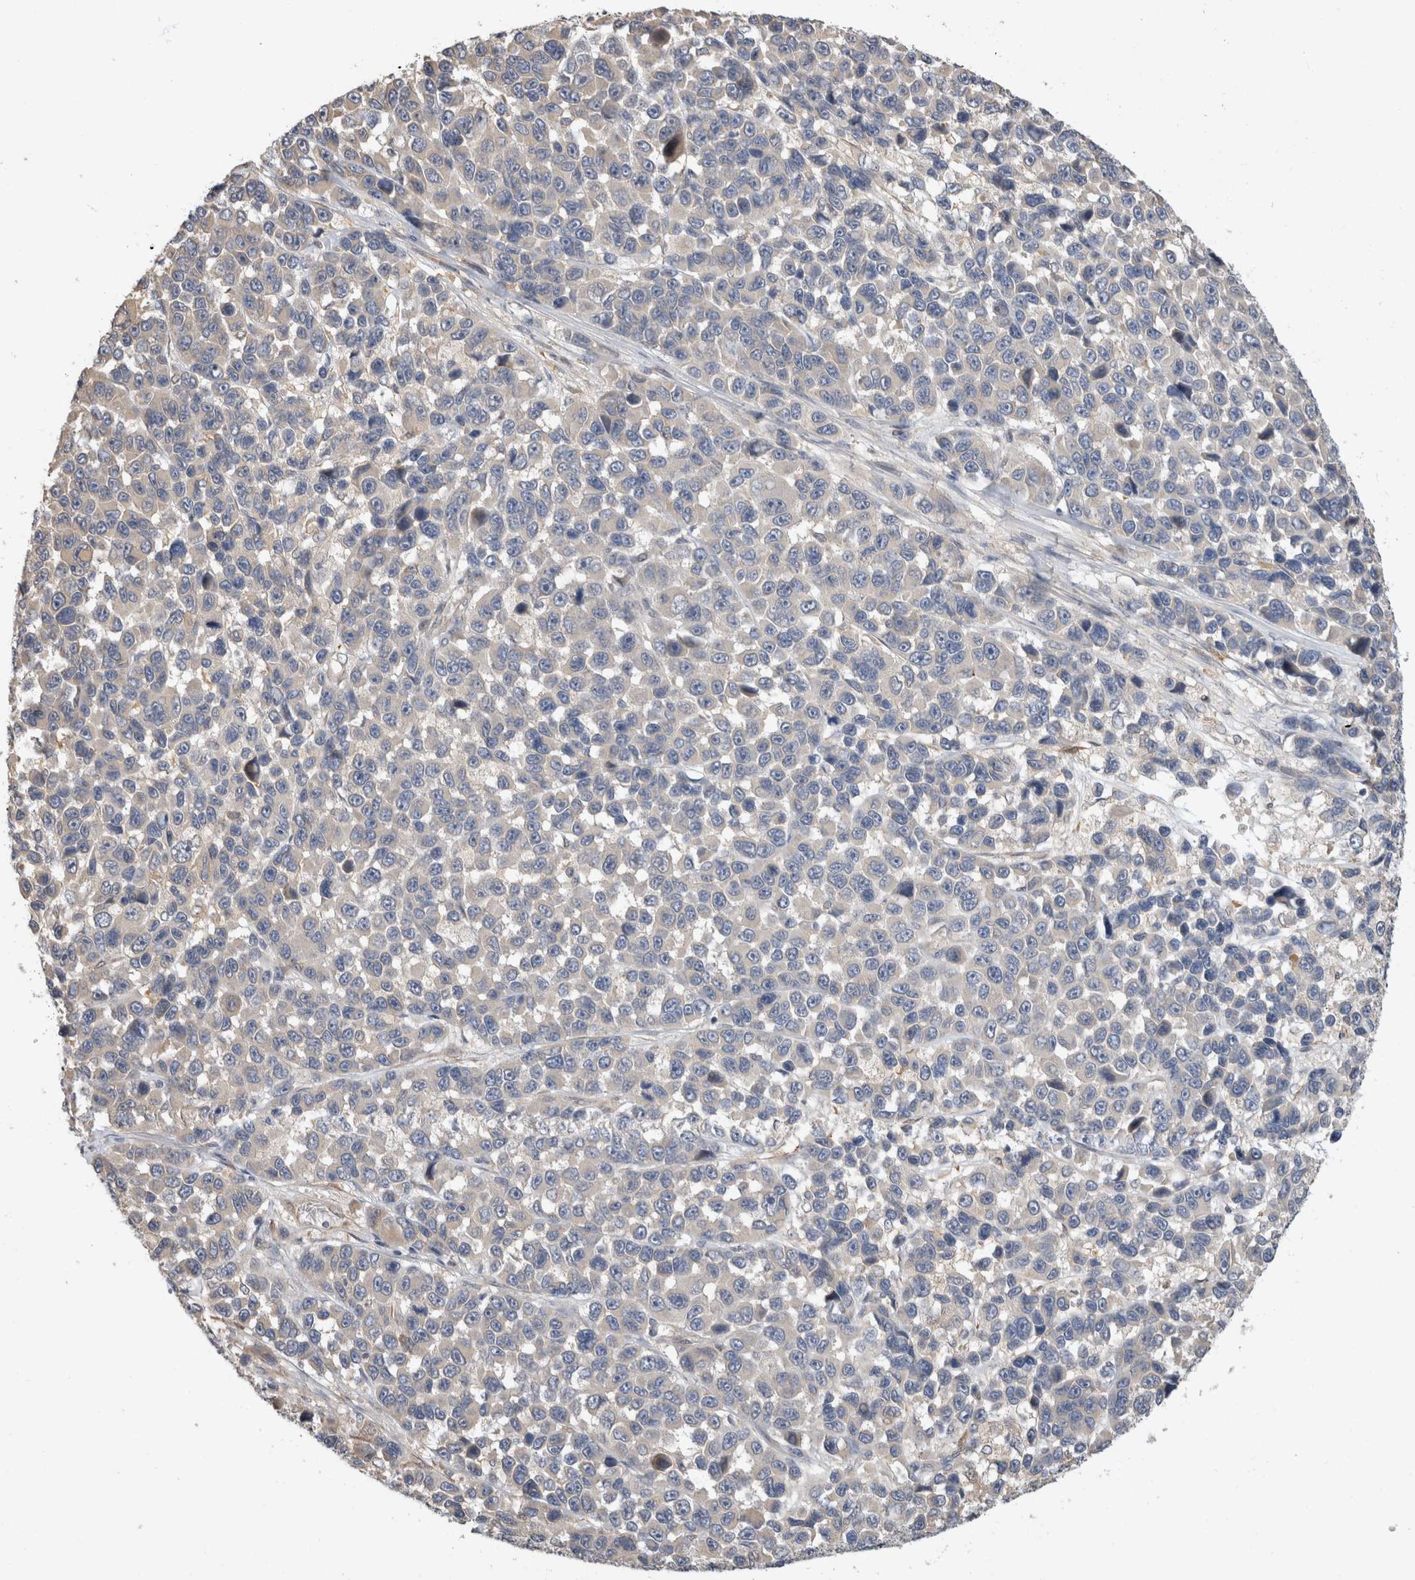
{"staining": {"intensity": "moderate", "quantity": "<25%", "location": "cytoplasmic/membranous"}, "tissue": "melanoma", "cell_type": "Tumor cells", "image_type": "cancer", "snomed": [{"axis": "morphology", "description": "Malignant melanoma, NOS"}, {"axis": "topography", "description": "Skin"}], "caption": "An image of human melanoma stained for a protein exhibits moderate cytoplasmic/membranous brown staining in tumor cells.", "gene": "PGM1", "patient": {"sex": "male", "age": 53}}